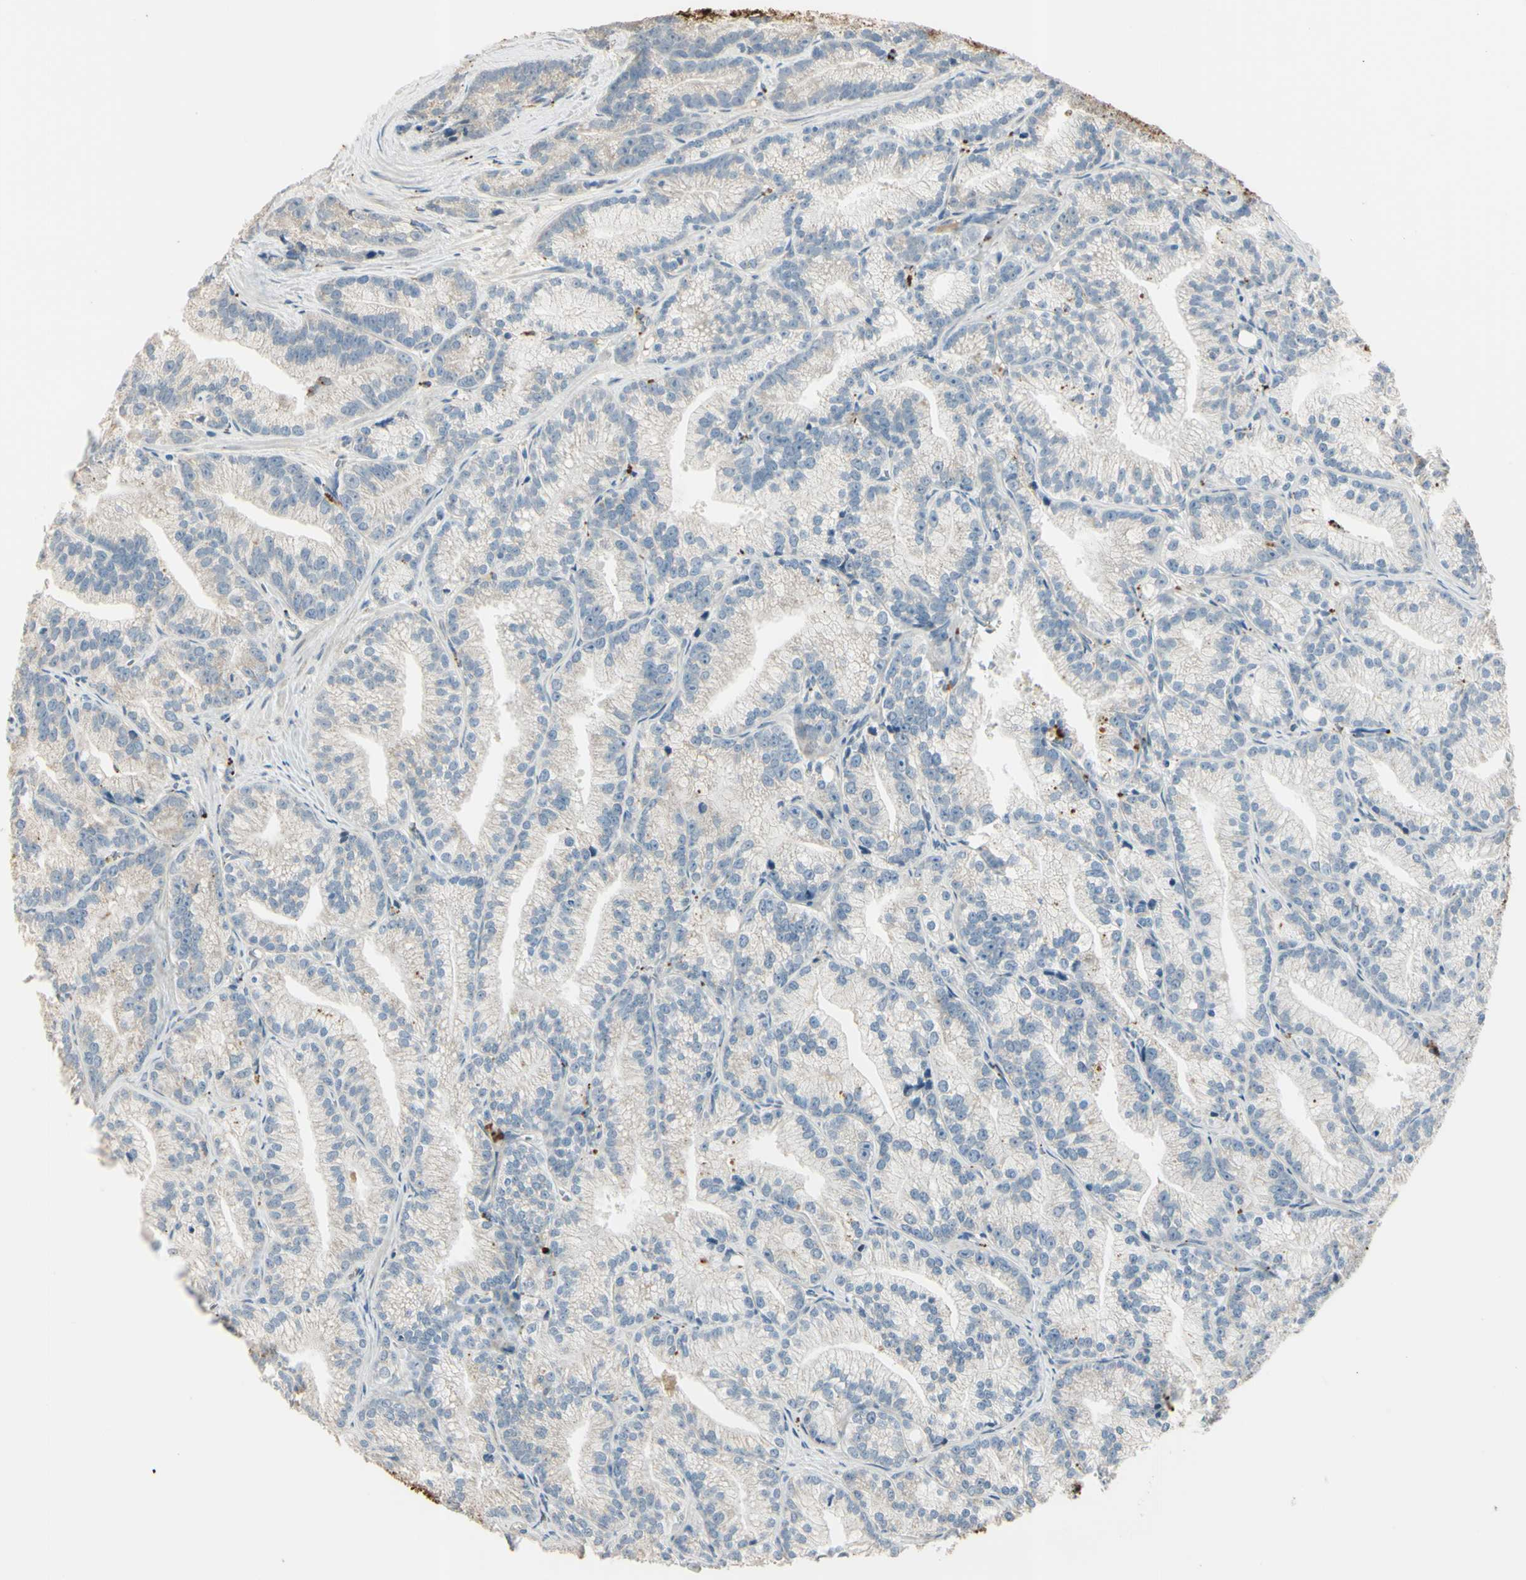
{"staining": {"intensity": "weak", "quantity": ">75%", "location": "cytoplasmic/membranous"}, "tissue": "prostate cancer", "cell_type": "Tumor cells", "image_type": "cancer", "snomed": [{"axis": "morphology", "description": "Adenocarcinoma, Low grade"}, {"axis": "topography", "description": "Prostate"}], "caption": "The photomicrograph displays staining of low-grade adenocarcinoma (prostate), revealing weak cytoplasmic/membranous protein staining (brown color) within tumor cells.", "gene": "ANGPTL1", "patient": {"sex": "male", "age": 89}}